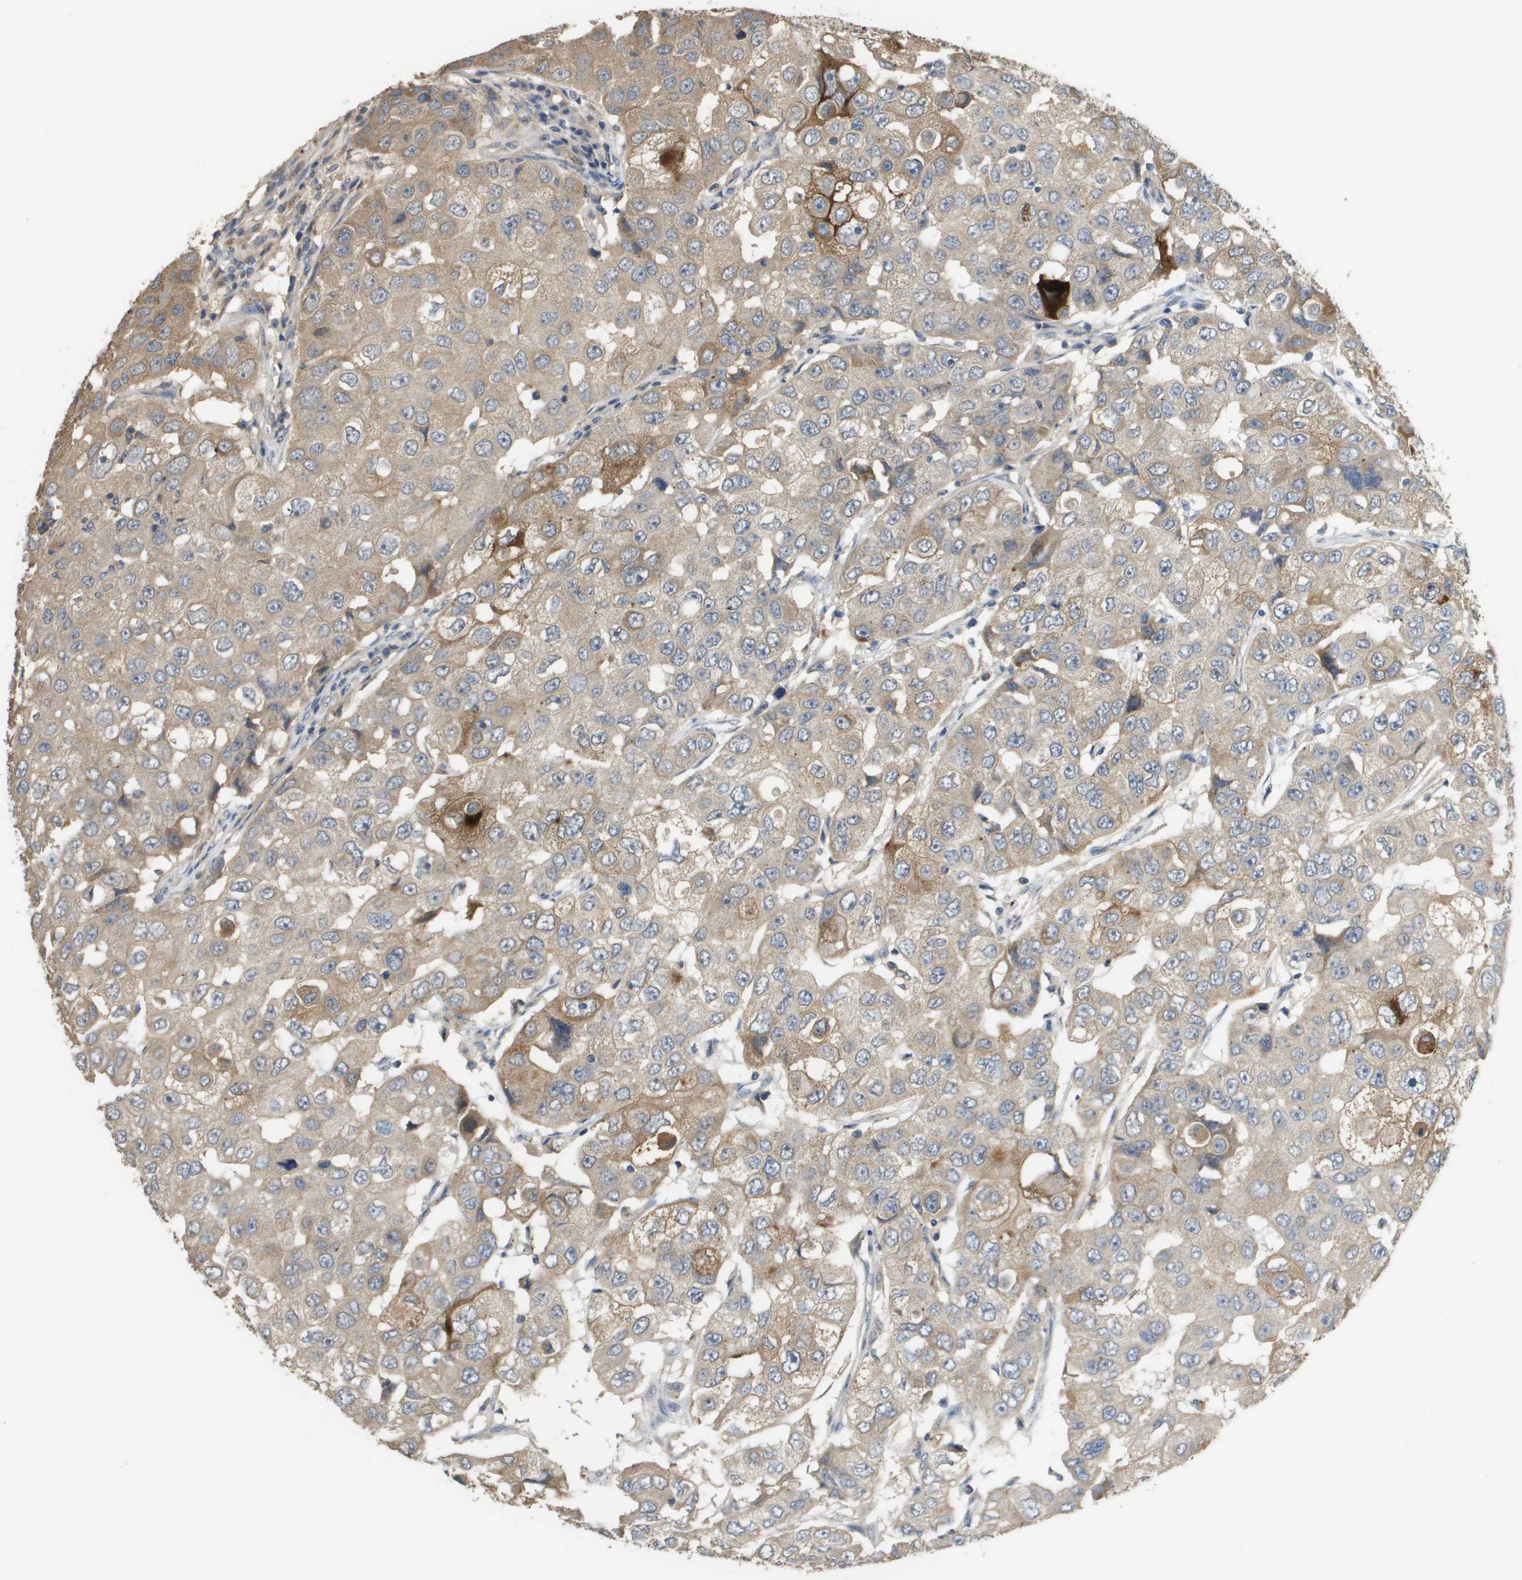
{"staining": {"intensity": "weak", "quantity": ">75%", "location": "cytoplasmic/membranous"}, "tissue": "breast cancer", "cell_type": "Tumor cells", "image_type": "cancer", "snomed": [{"axis": "morphology", "description": "Duct carcinoma"}, {"axis": "topography", "description": "Breast"}], "caption": "Immunohistochemical staining of human breast cancer (intraductal carcinoma) reveals low levels of weak cytoplasmic/membranous protein expression in approximately >75% of tumor cells.", "gene": "RAB27B", "patient": {"sex": "female", "age": 27}}